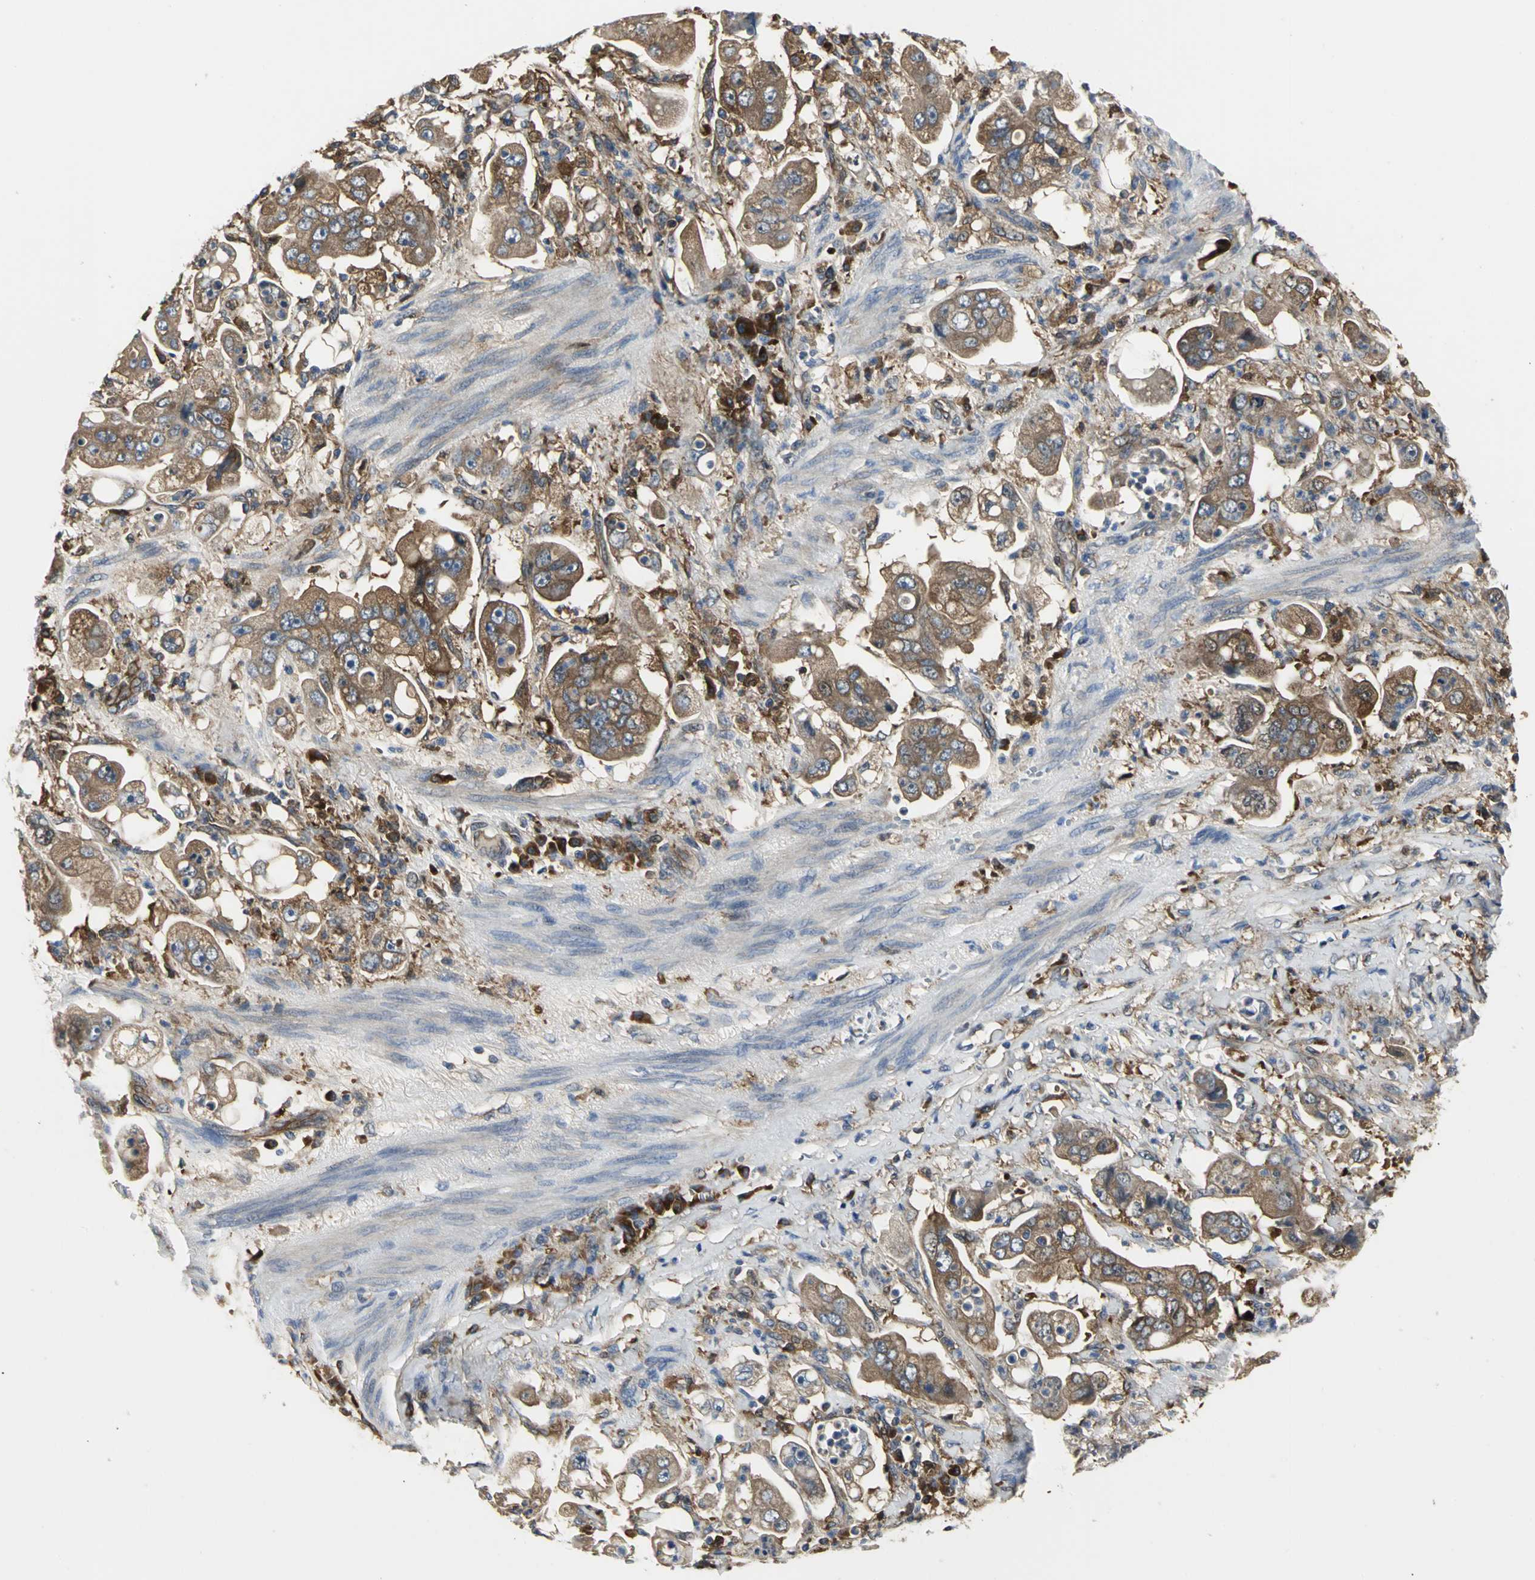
{"staining": {"intensity": "strong", "quantity": ">75%", "location": "cytoplasmic/membranous"}, "tissue": "stomach cancer", "cell_type": "Tumor cells", "image_type": "cancer", "snomed": [{"axis": "morphology", "description": "Adenocarcinoma, NOS"}, {"axis": "topography", "description": "Stomach"}], "caption": "Immunohistochemistry staining of stomach cancer, which demonstrates high levels of strong cytoplasmic/membranous expression in approximately >75% of tumor cells indicating strong cytoplasmic/membranous protein staining. The staining was performed using DAB (3,3'-diaminobenzidine) (brown) for protein detection and nuclei were counterstained in hematoxylin (blue).", "gene": "CHRNB1", "patient": {"sex": "male", "age": 62}}